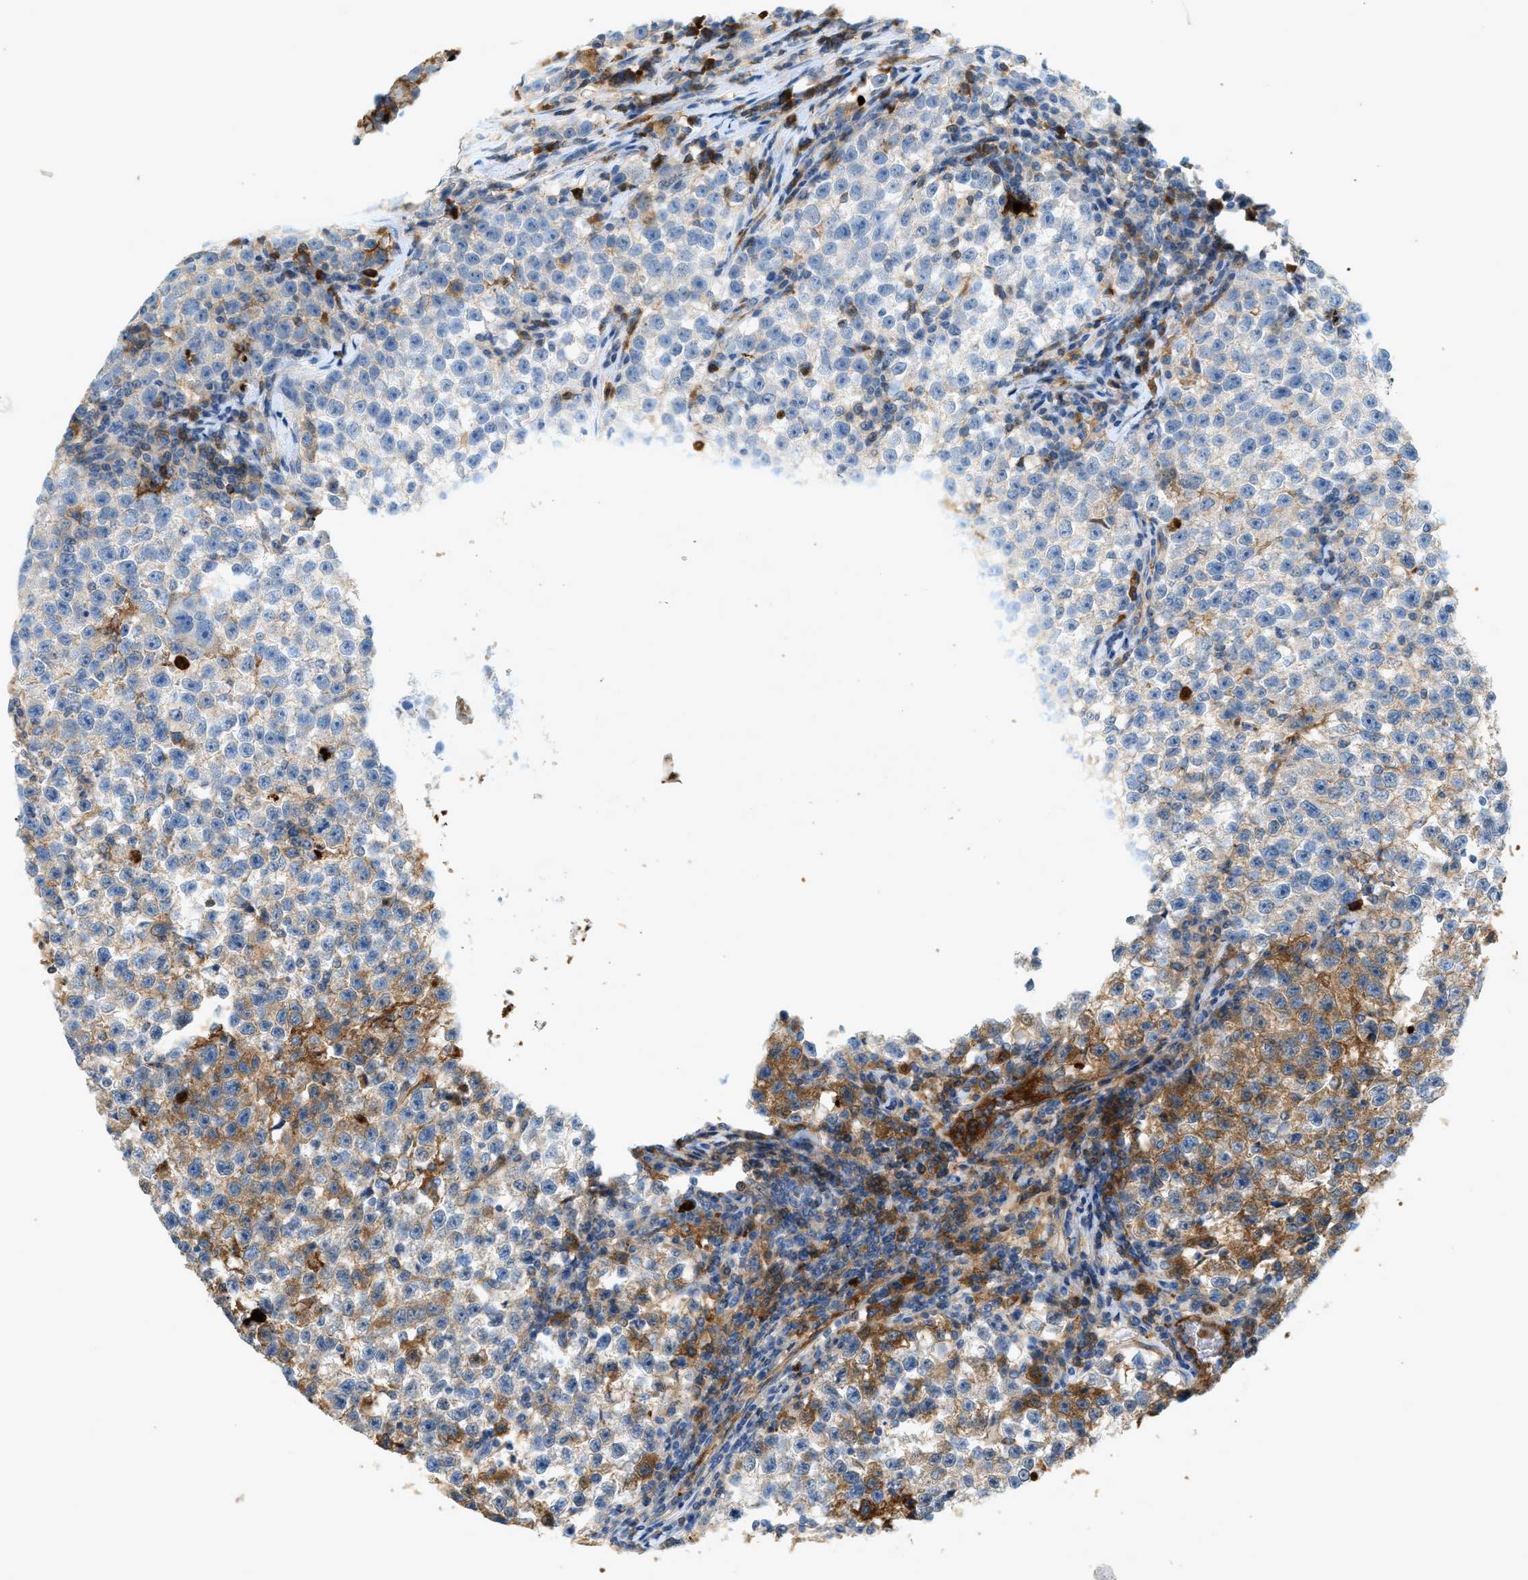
{"staining": {"intensity": "moderate", "quantity": "25%-75%", "location": "cytoplasmic/membranous"}, "tissue": "testis cancer", "cell_type": "Tumor cells", "image_type": "cancer", "snomed": [{"axis": "morphology", "description": "Seminoma, NOS"}, {"axis": "topography", "description": "Testis"}], "caption": "Brown immunohistochemical staining in testis cancer displays moderate cytoplasmic/membranous expression in about 25%-75% of tumor cells.", "gene": "F2", "patient": {"sex": "male", "age": 22}}